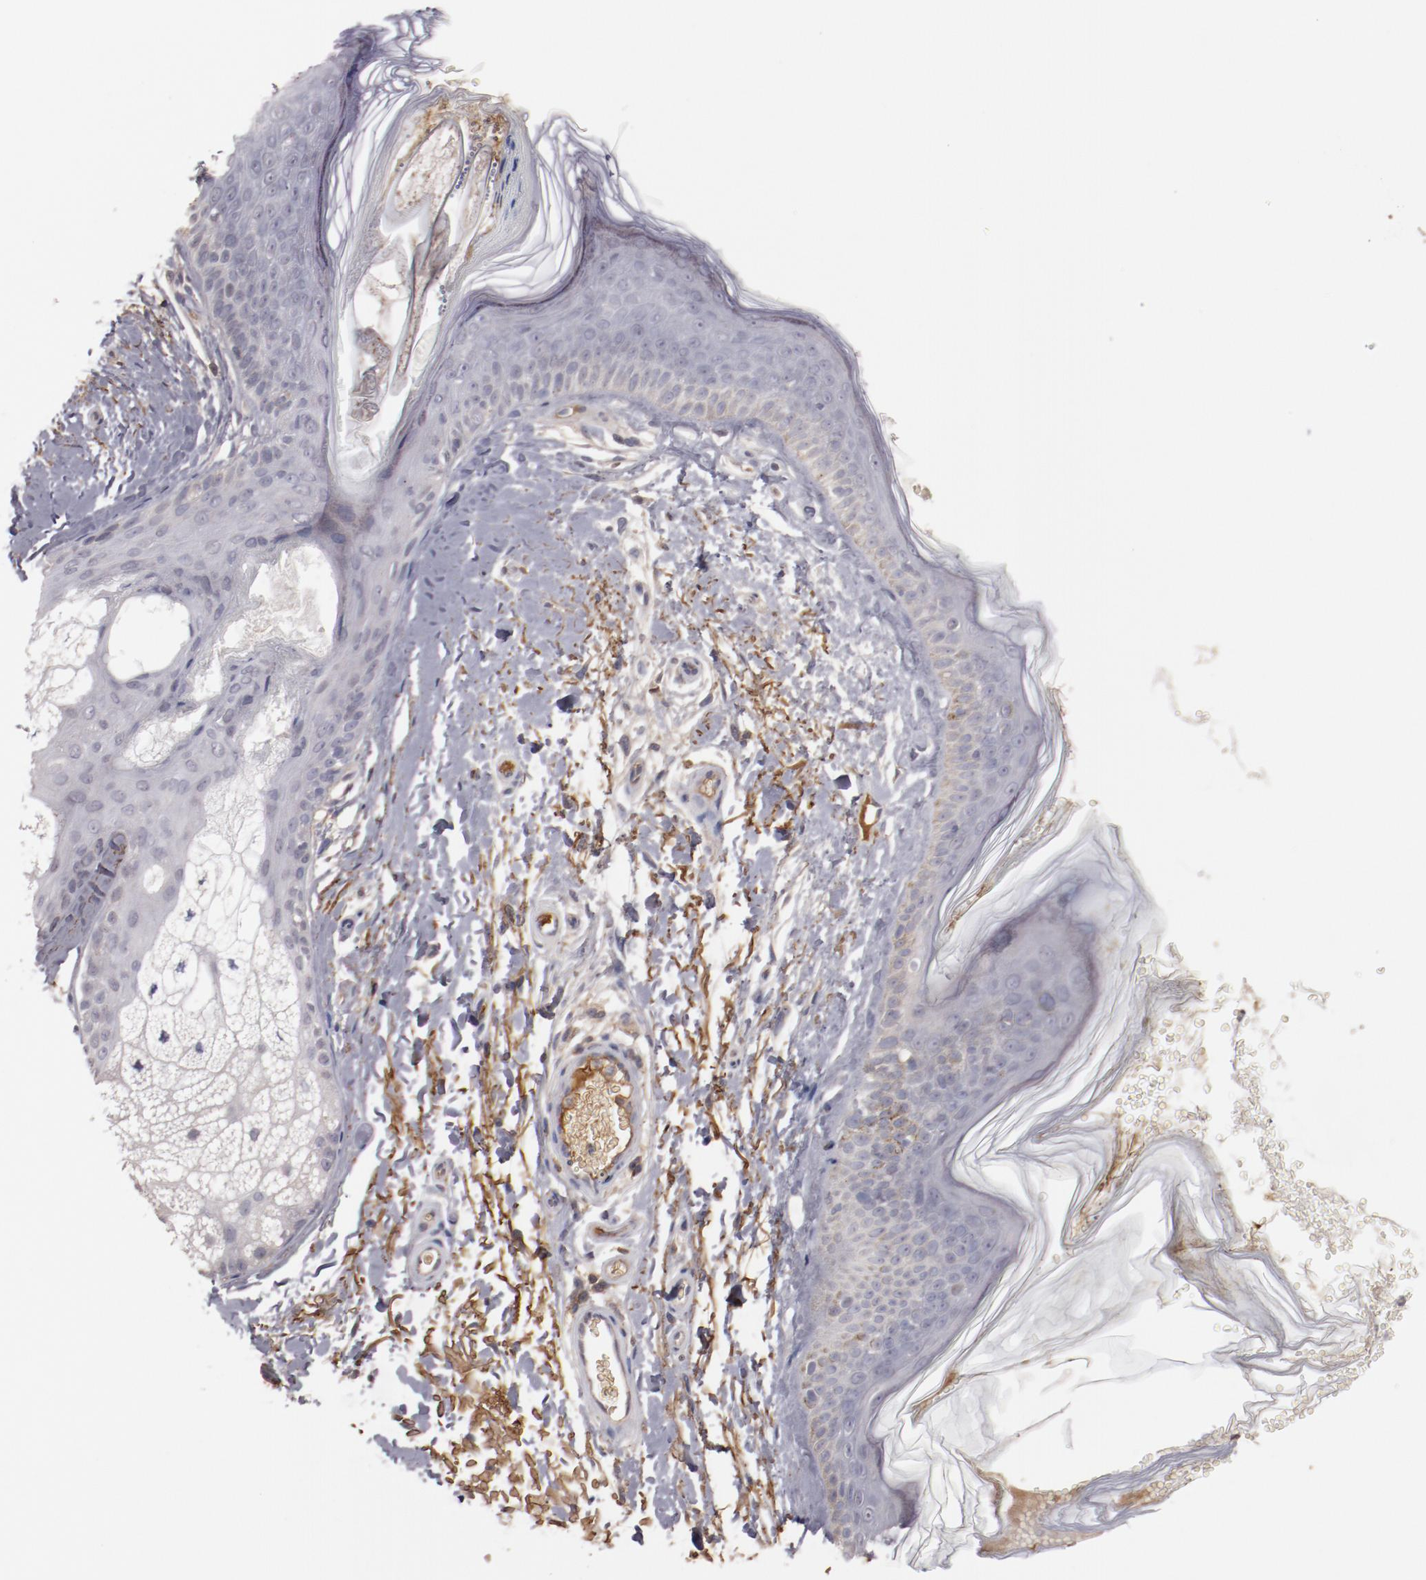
{"staining": {"intensity": "moderate", "quantity": ">75%", "location": "cytoplasmic/membranous"}, "tissue": "skin", "cell_type": "Fibroblasts", "image_type": "normal", "snomed": [{"axis": "morphology", "description": "Normal tissue, NOS"}, {"axis": "topography", "description": "Skin"}], "caption": "A photomicrograph of human skin stained for a protein reveals moderate cytoplasmic/membranous brown staining in fibroblasts. Using DAB (3,3'-diaminobenzidine) (brown) and hematoxylin (blue) stains, captured at high magnification using brightfield microscopy.", "gene": "MBL2", "patient": {"sex": "male", "age": 63}}